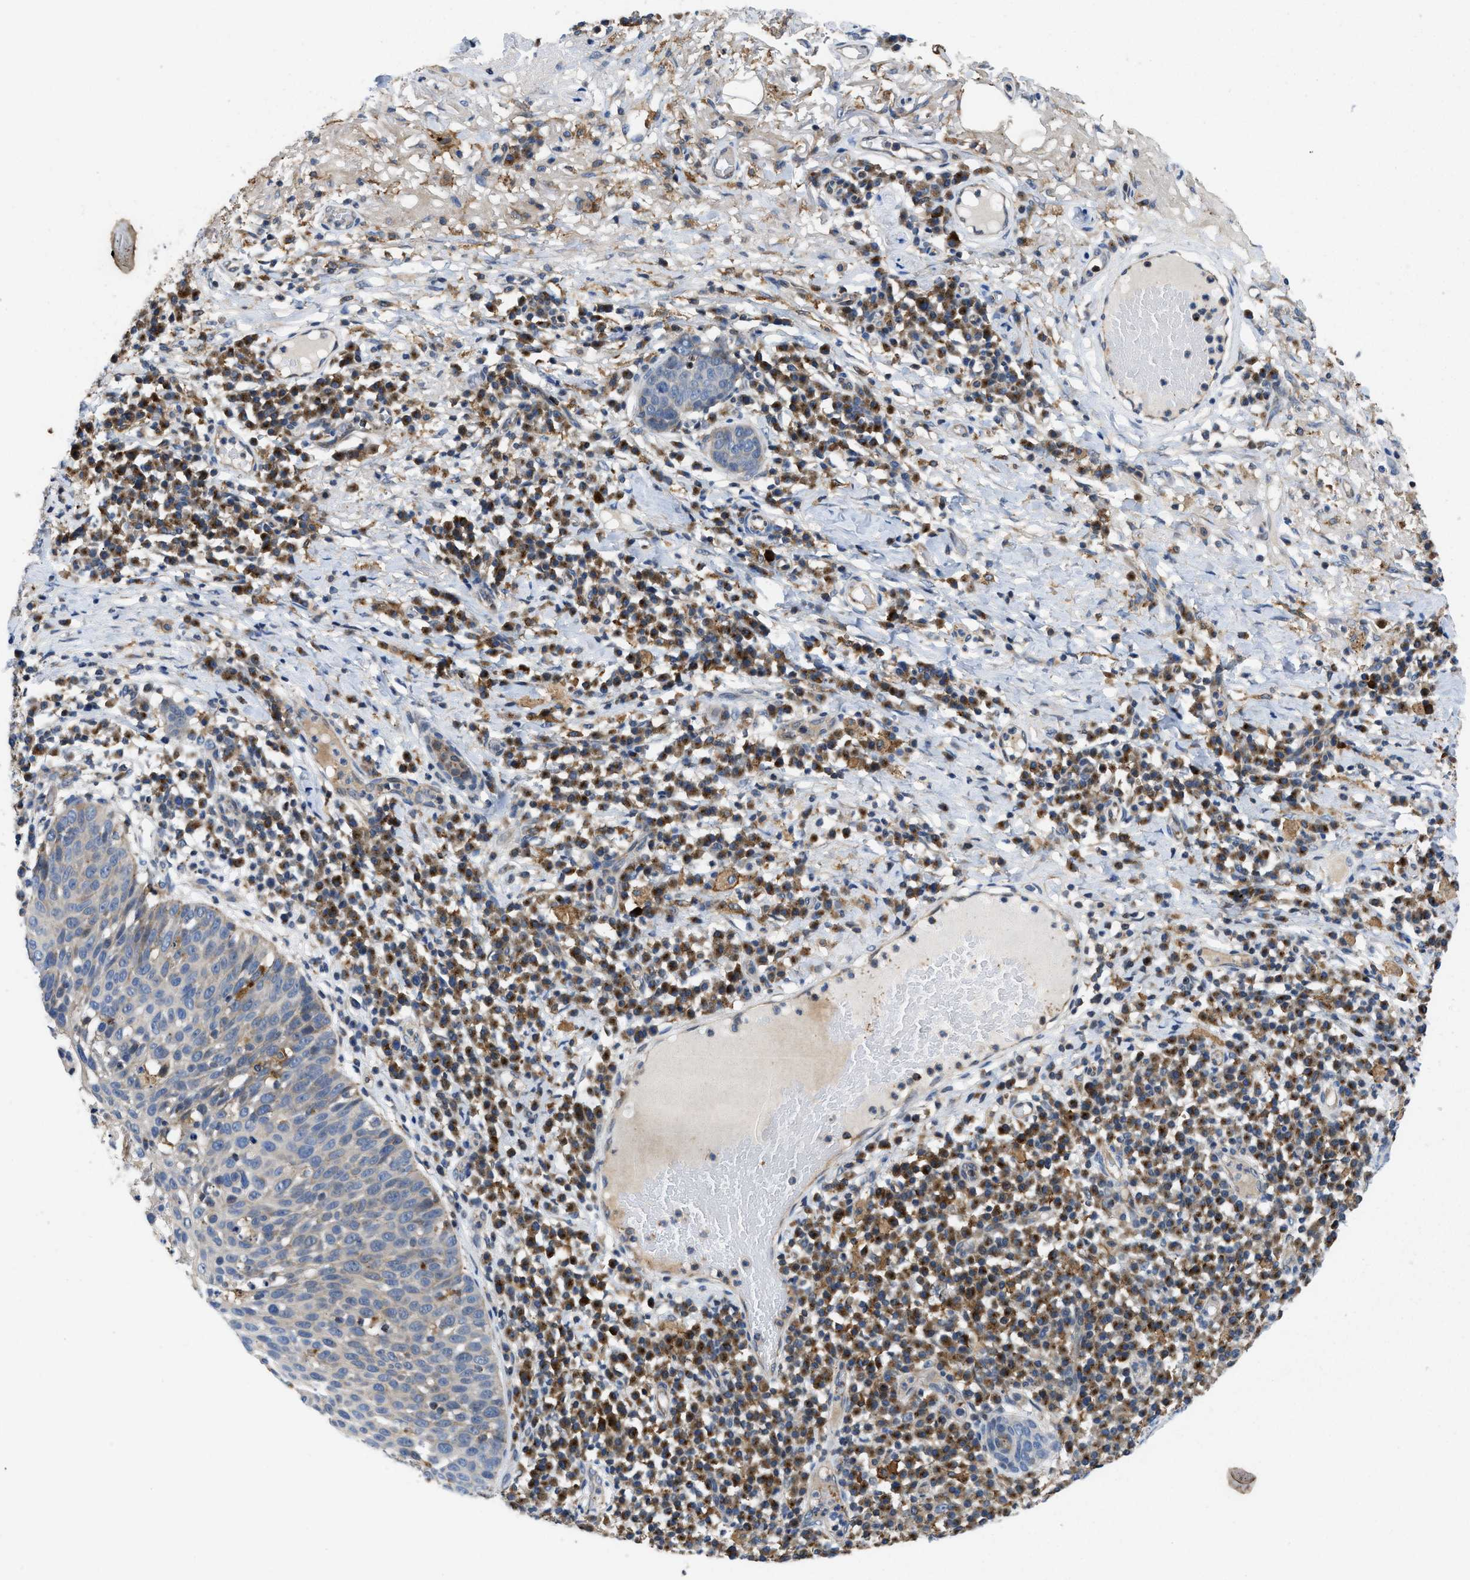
{"staining": {"intensity": "negative", "quantity": "none", "location": "none"}, "tissue": "skin cancer", "cell_type": "Tumor cells", "image_type": "cancer", "snomed": [{"axis": "morphology", "description": "Squamous cell carcinoma in situ, NOS"}, {"axis": "morphology", "description": "Squamous cell carcinoma, NOS"}, {"axis": "topography", "description": "Skin"}], "caption": "A high-resolution micrograph shows immunohistochemistry (IHC) staining of skin cancer, which reveals no significant positivity in tumor cells.", "gene": "ENPP4", "patient": {"sex": "male", "age": 93}}